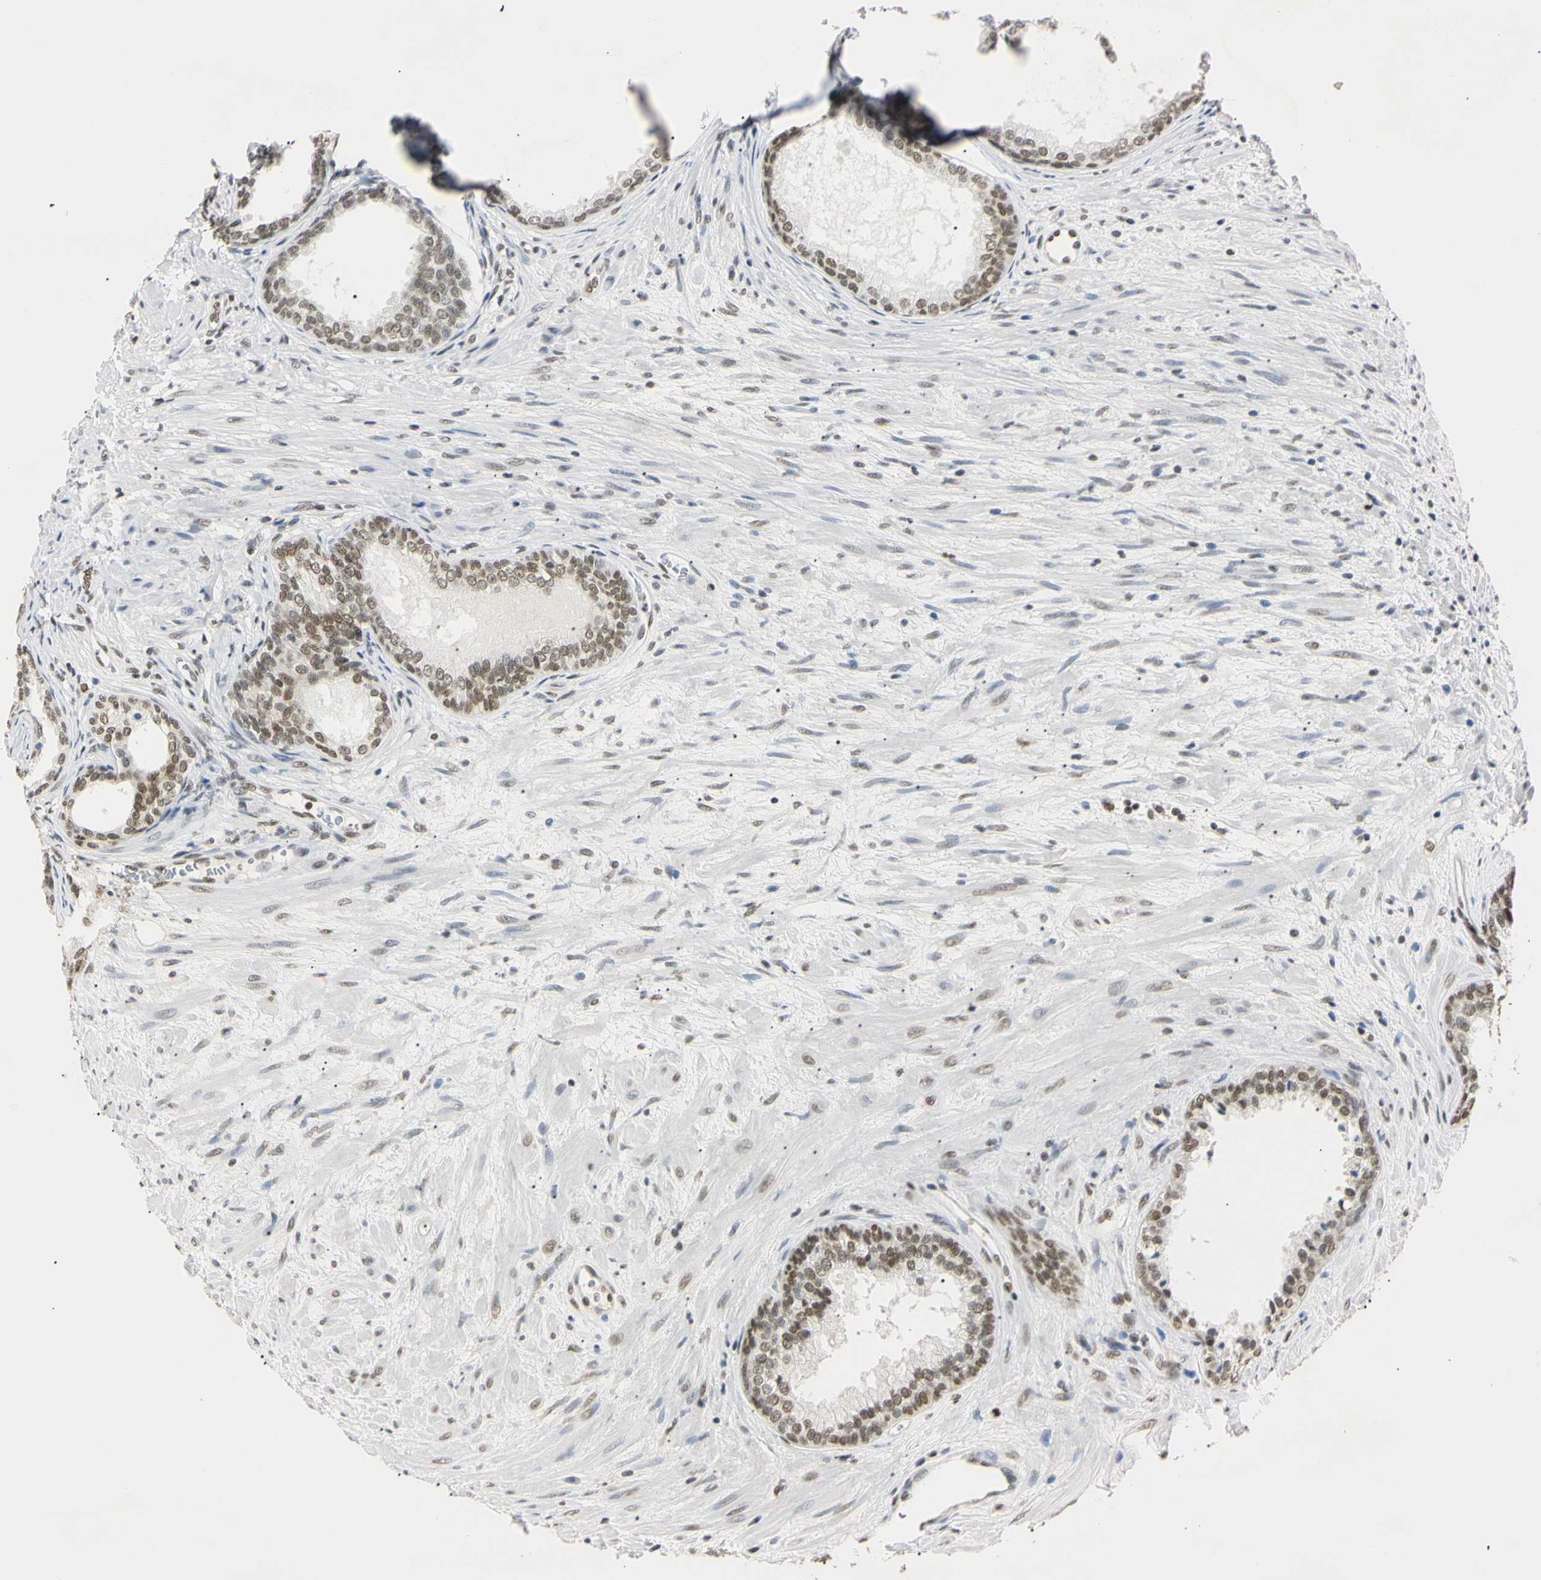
{"staining": {"intensity": "moderate", "quantity": ">75%", "location": "nuclear"}, "tissue": "prostate", "cell_type": "Glandular cells", "image_type": "normal", "snomed": [{"axis": "morphology", "description": "Normal tissue, NOS"}, {"axis": "topography", "description": "Prostate"}], "caption": "IHC micrograph of benign prostate stained for a protein (brown), which shows medium levels of moderate nuclear expression in about >75% of glandular cells.", "gene": "SMARCA5", "patient": {"sex": "male", "age": 76}}